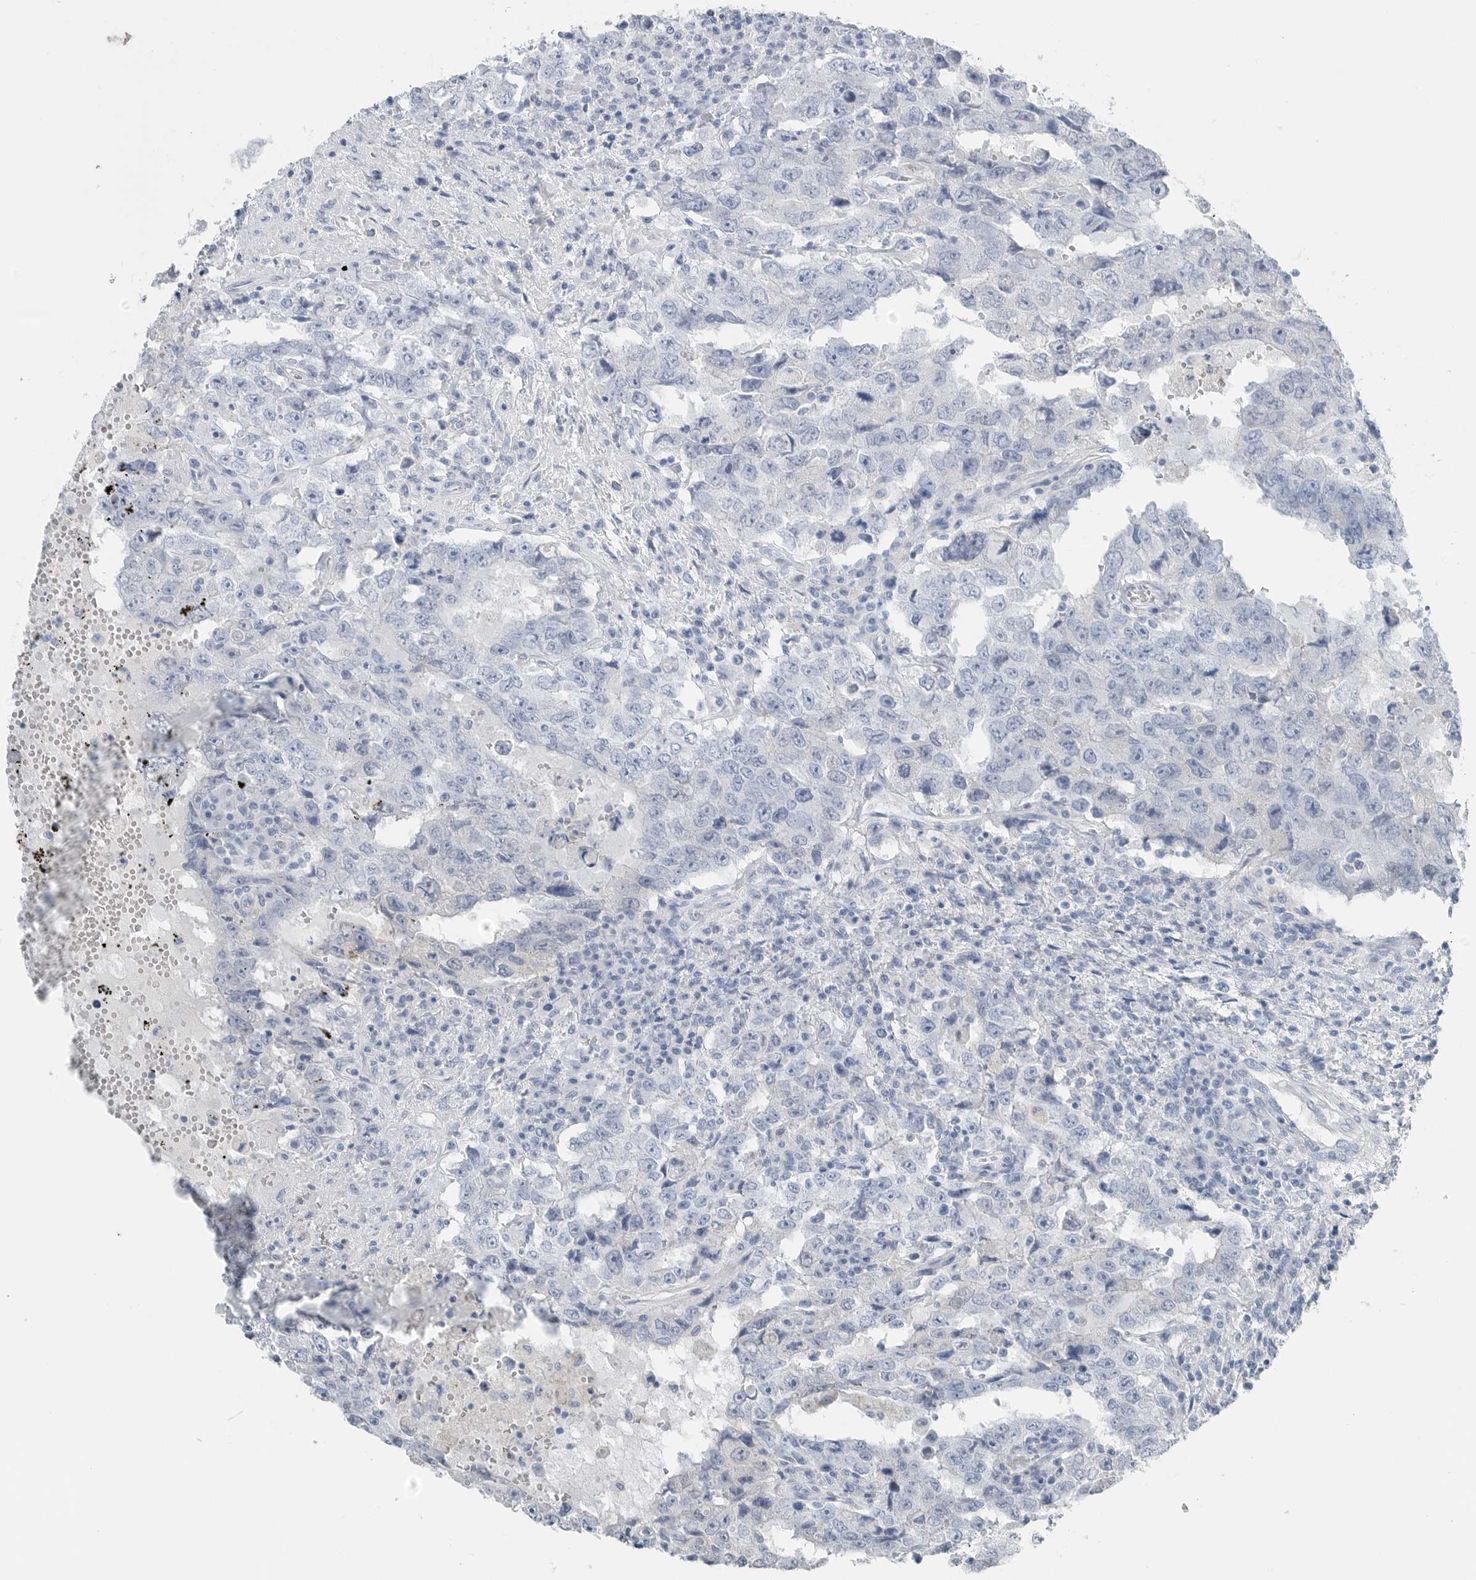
{"staining": {"intensity": "negative", "quantity": "none", "location": "none"}, "tissue": "testis cancer", "cell_type": "Tumor cells", "image_type": "cancer", "snomed": [{"axis": "morphology", "description": "Carcinoma, Embryonal, NOS"}, {"axis": "topography", "description": "Testis"}], "caption": "The photomicrograph exhibits no significant staining in tumor cells of testis embryonal carcinoma.", "gene": "SERPINB7", "patient": {"sex": "male", "age": 26}}